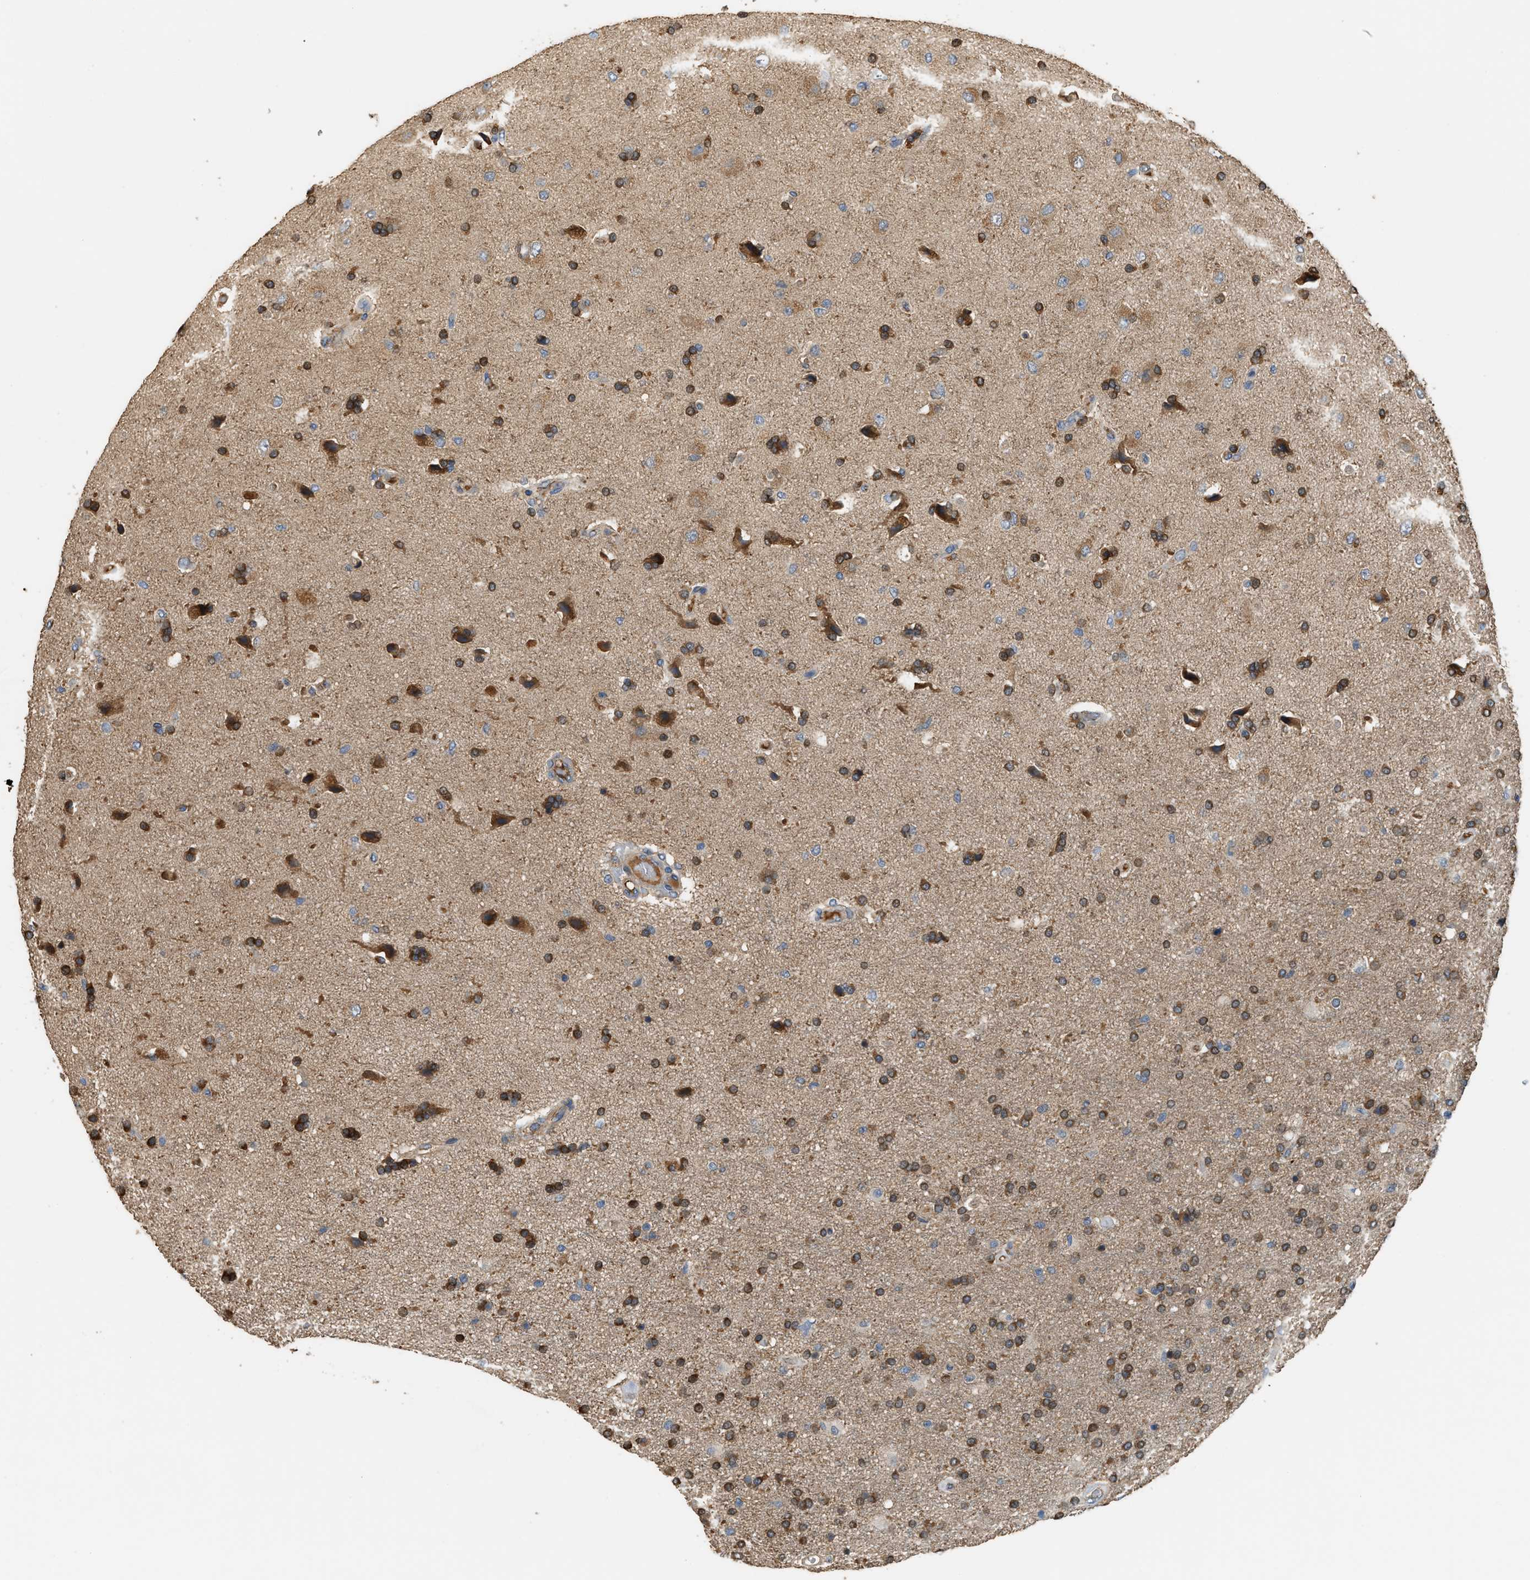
{"staining": {"intensity": "moderate", "quantity": ">75%", "location": "cytoplasmic/membranous"}, "tissue": "glioma", "cell_type": "Tumor cells", "image_type": "cancer", "snomed": [{"axis": "morphology", "description": "Glioma, malignant, High grade"}, {"axis": "topography", "description": "Brain"}], "caption": "Moderate cytoplasmic/membranous protein positivity is seen in about >75% of tumor cells in malignant glioma (high-grade).", "gene": "TMEM268", "patient": {"sex": "male", "age": 72}}